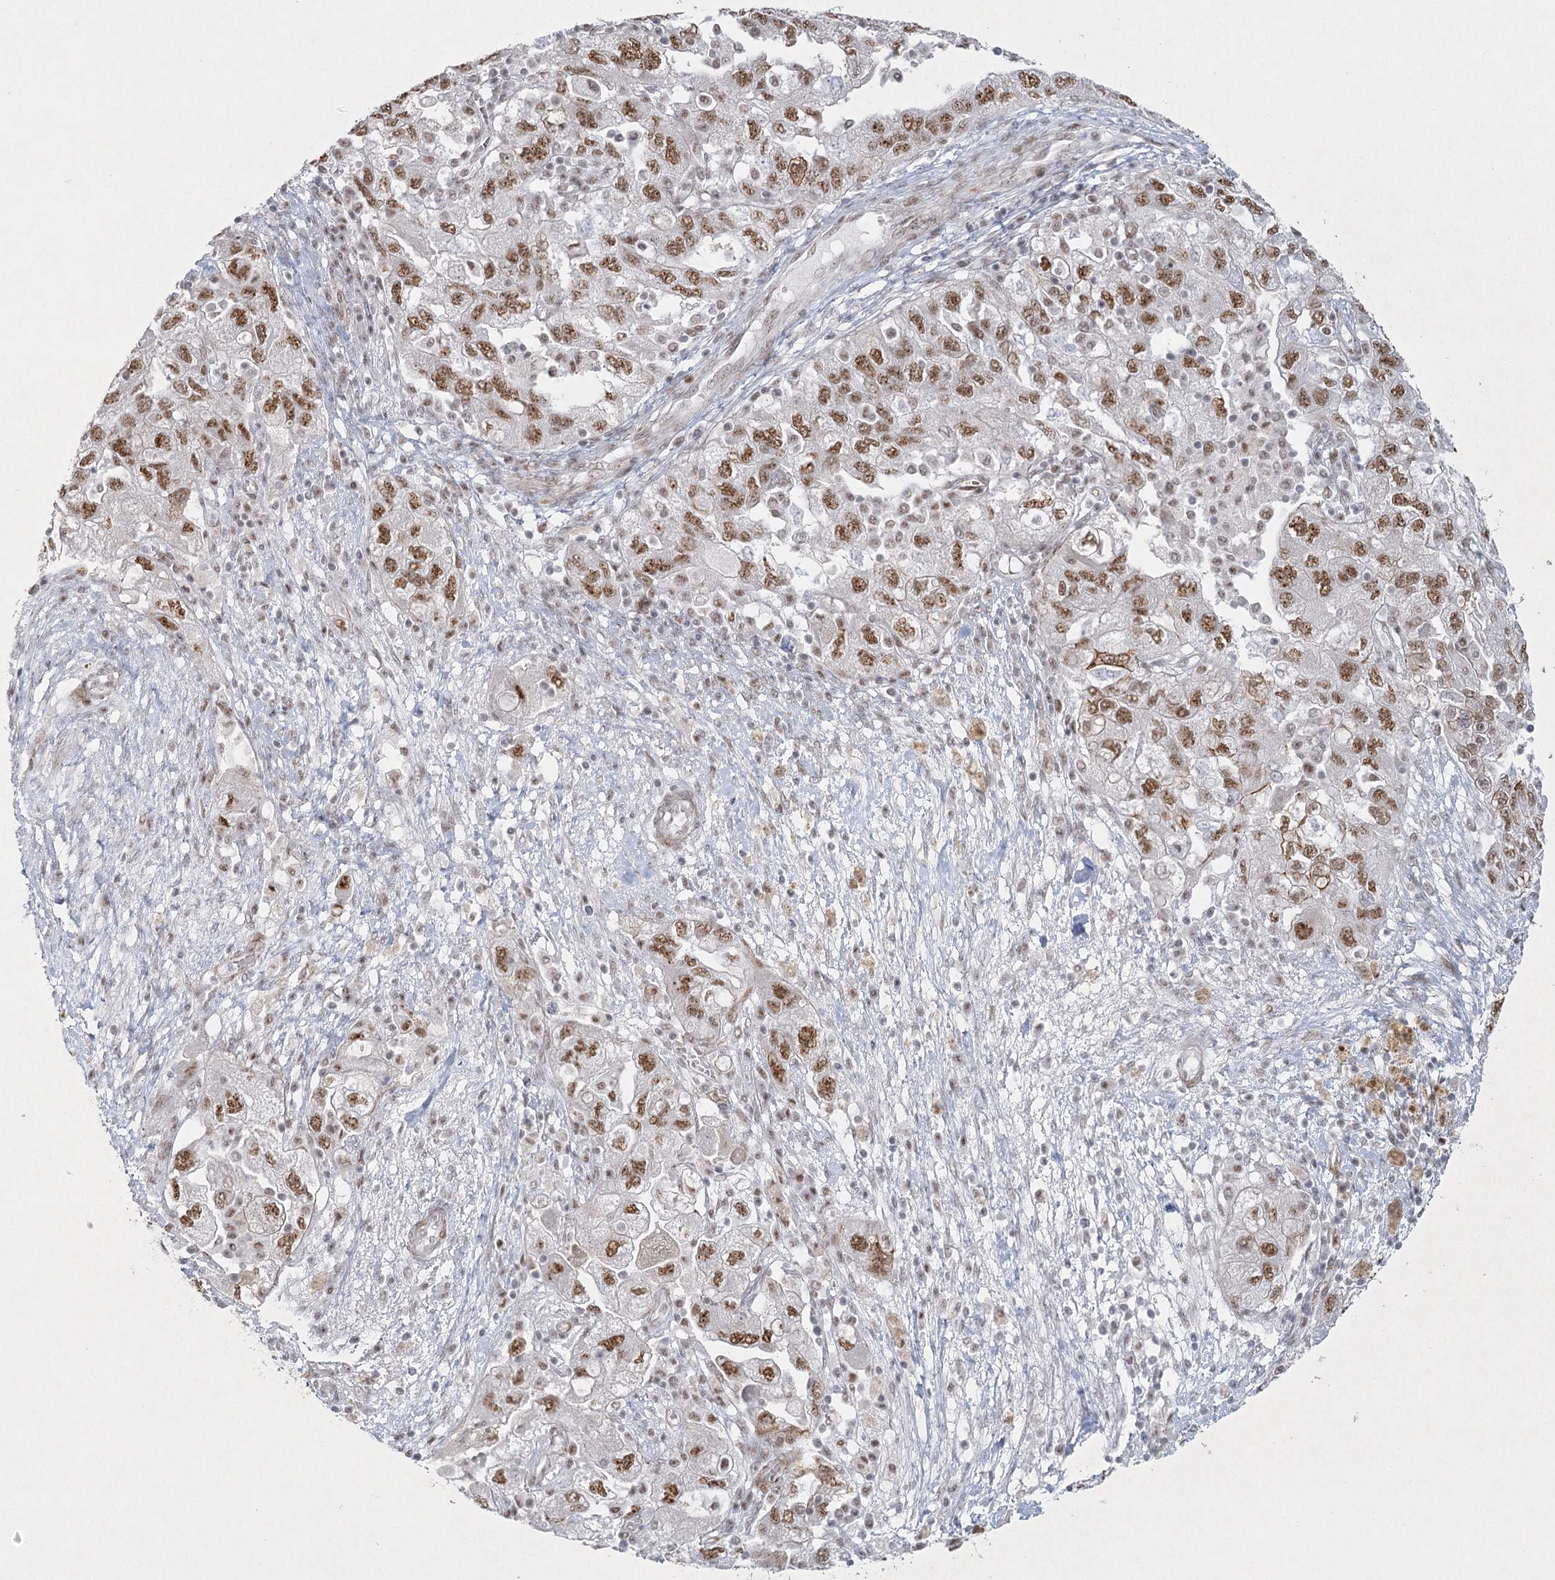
{"staining": {"intensity": "moderate", "quantity": ">75%", "location": "nuclear"}, "tissue": "ovarian cancer", "cell_type": "Tumor cells", "image_type": "cancer", "snomed": [{"axis": "morphology", "description": "Carcinoma, NOS"}, {"axis": "morphology", "description": "Cystadenocarcinoma, serous, NOS"}, {"axis": "topography", "description": "Ovary"}], "caption": "Moderate nuclear staining for a protein is appreciated in about >75% of tumor cells of ovarian cancer using IHC.", "gene": "U2SURP", "patient": {"sex": "female", "age": 69}}